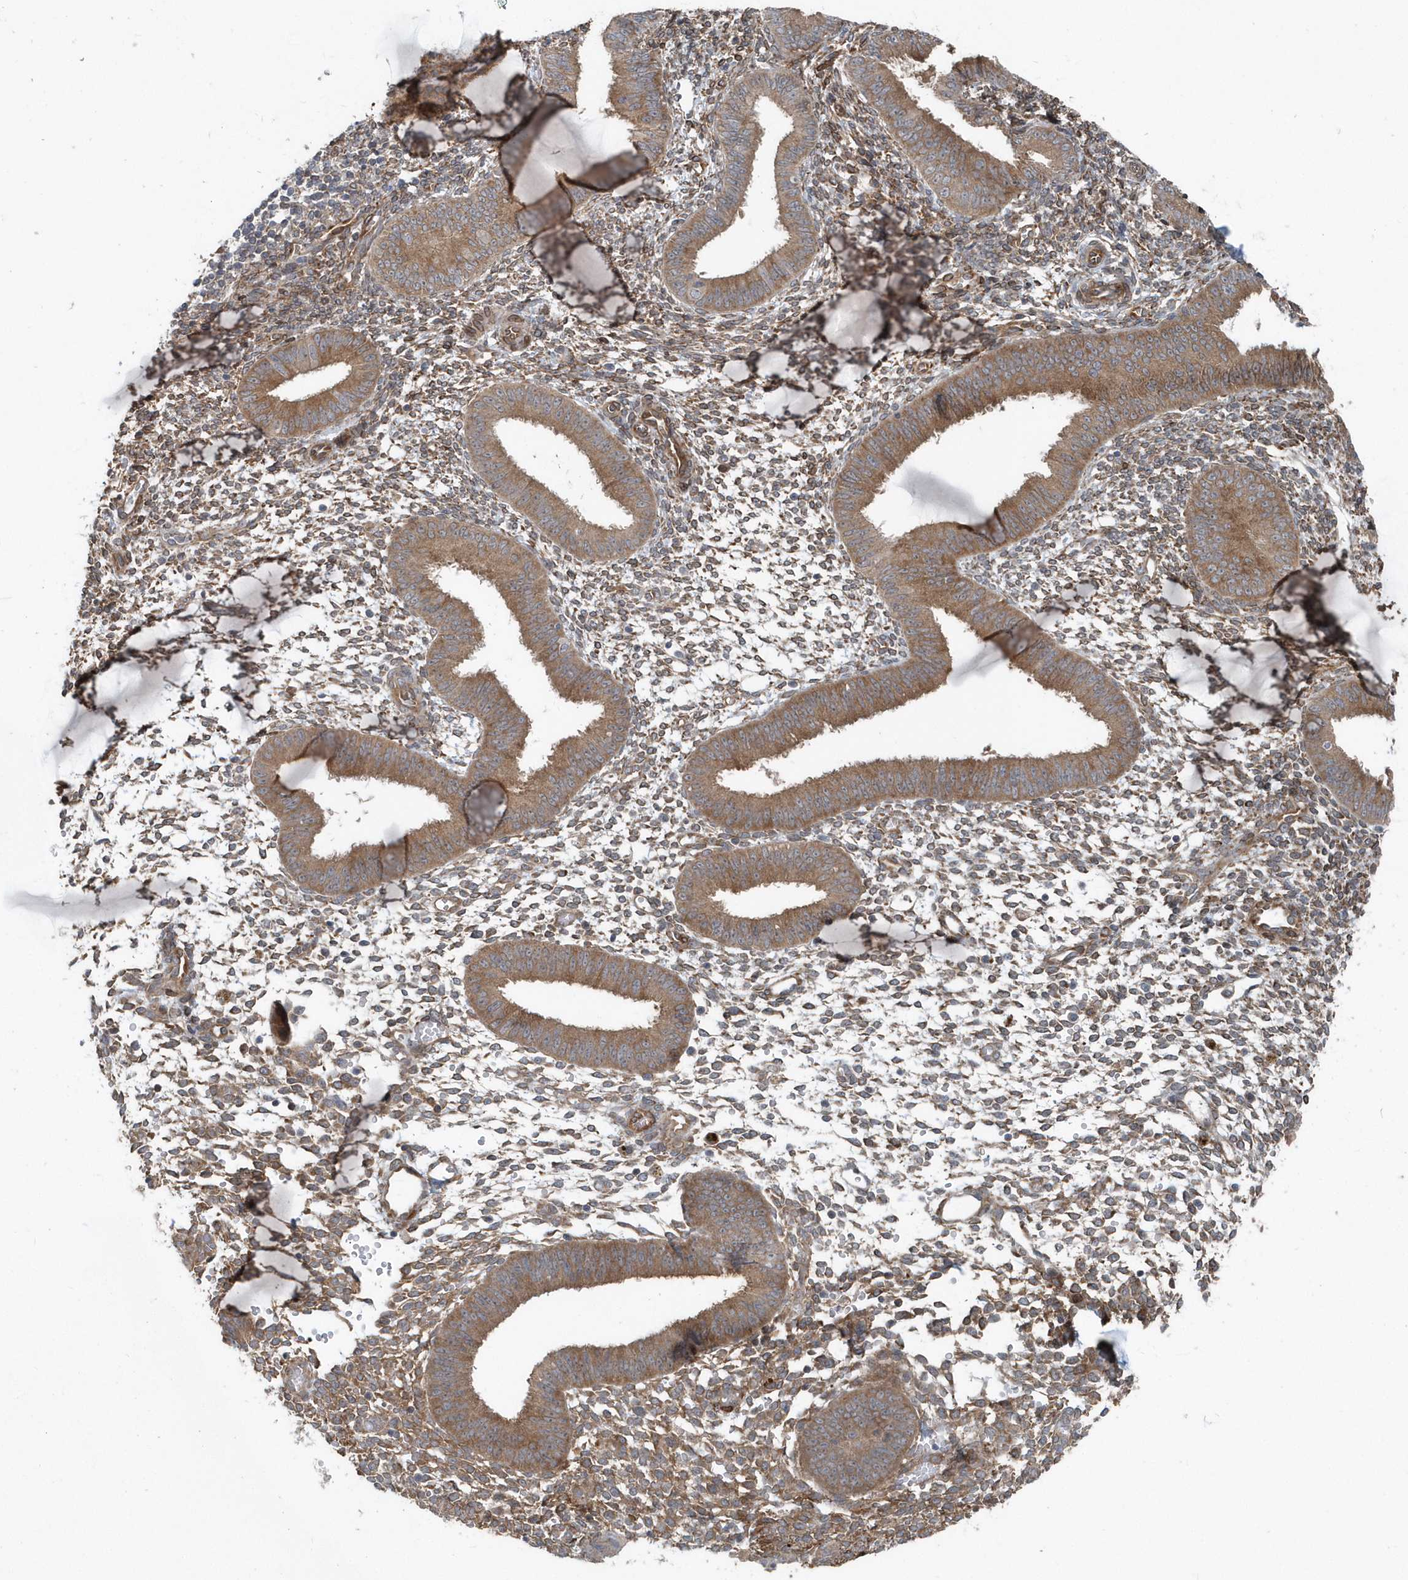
{"staining": {"intensity": "moderate", "quantity": ">75%", "location": "cytoplasmic/membranous"}, "tissue": "endometrium", "cell_type": "Cells in endometrial stroma", "image_type": "normal", "snomed": [{"axis": "morphology", "description": "Normal tissue, NOS"}, {"axis": "topography", "description": "Uterus"}, {"axis": "topography", "description": "Endometrium"}], "caption": "Benign endometrium was stained to show a protein in brown. There is medium levels of moderate cytoplasmic/membranous positivity in about >75% of cells in endometrial stroma. (DAB IHC with brightfield microscopy, high magnification).", "gene": "MCC", "patient": {"sex": "female", "age": 48}}